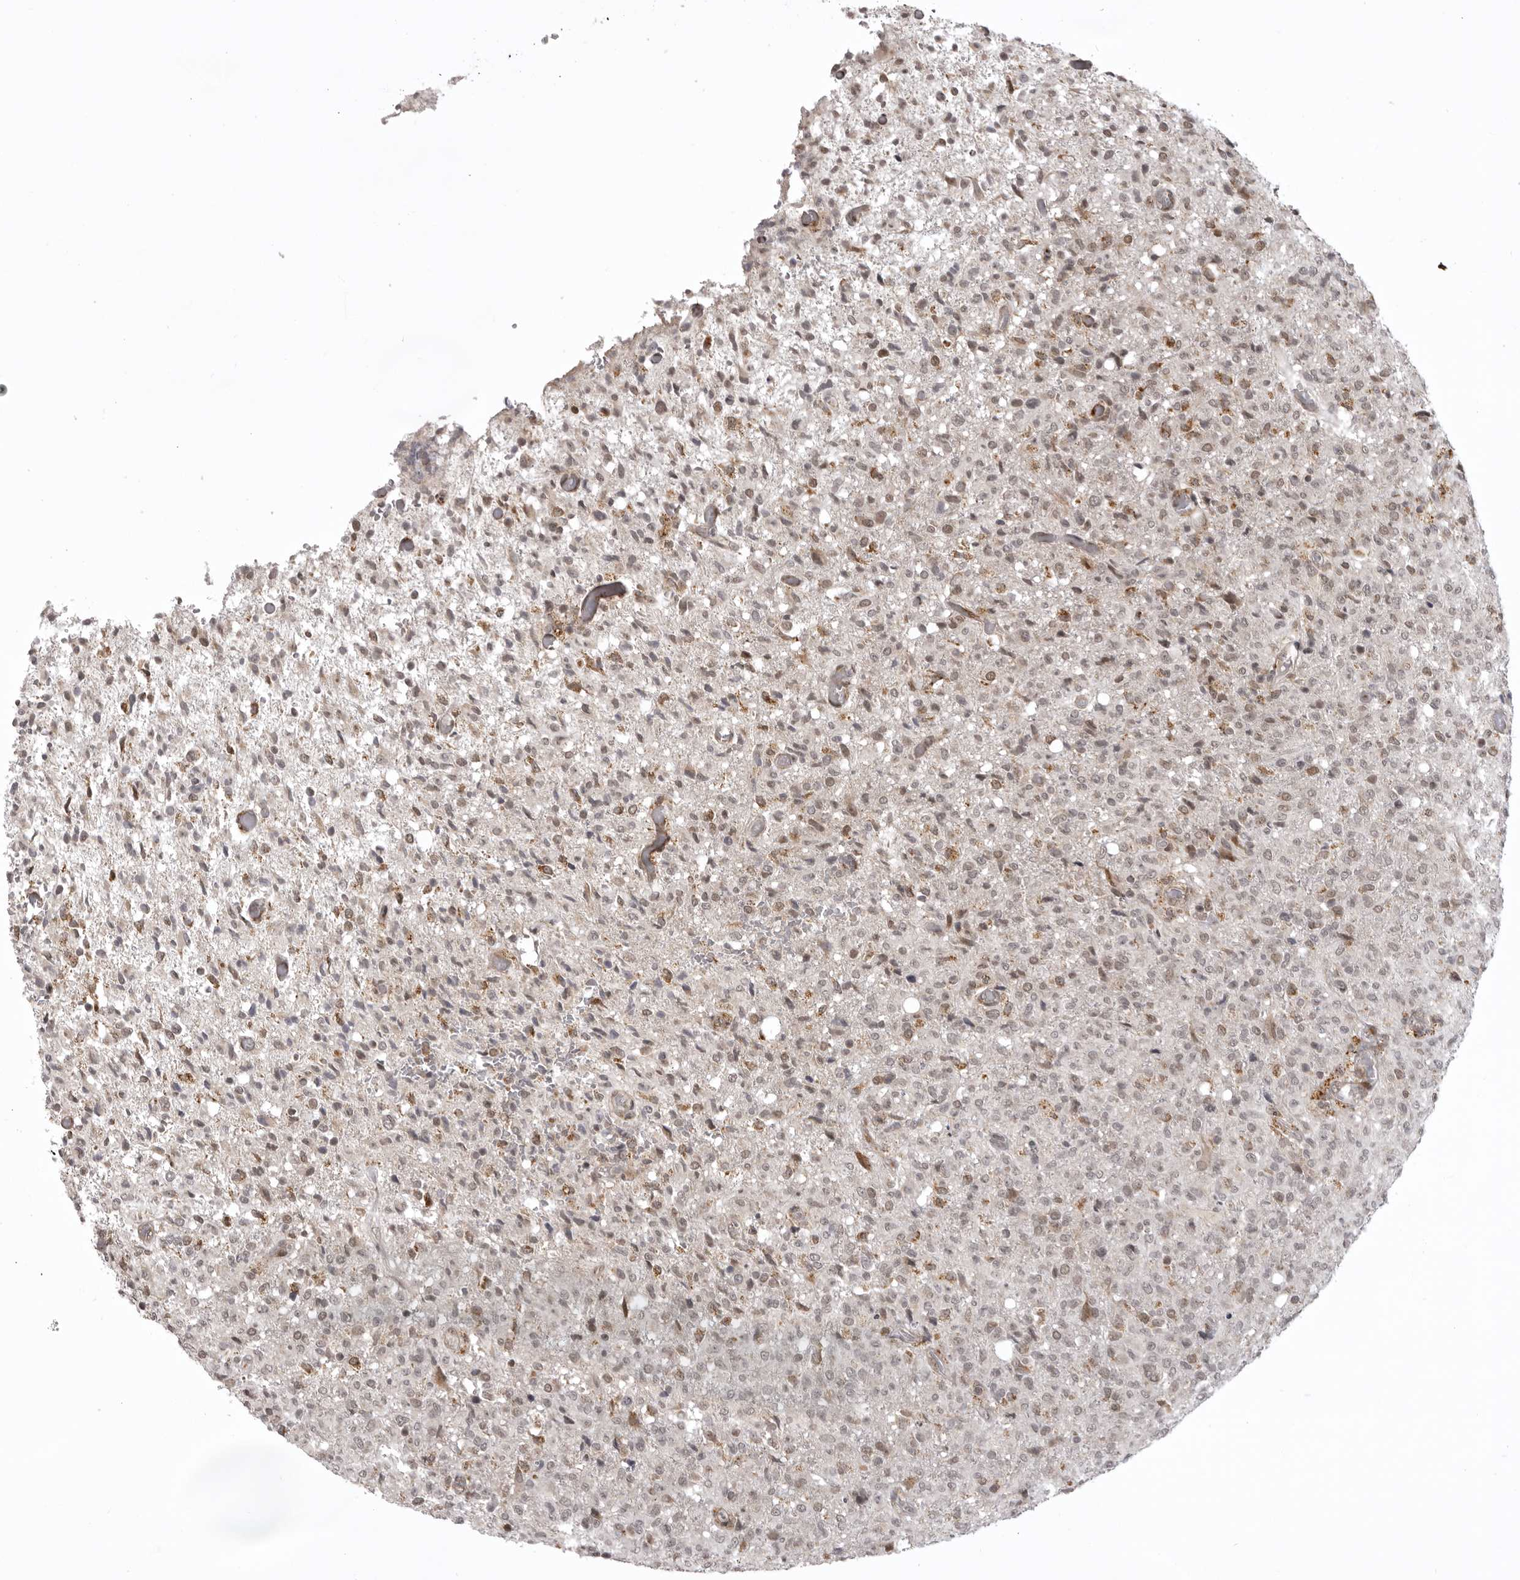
{"staining": {"intensity": "weak", "quantity": "25%-75%", "location": "nuclear"}, "tissue": "glioma", "cell_type": "Tumor cells", "image_type": "cancer", "snomed": [{"axis": "morphology", "description": "Glioma, malignant, High grade"}, {"axis": "topography", "description": "Brain"}], "caption": "Weak nuclear positivity is present in about 25%-75% of tumor cells in glioma.", "gene": "C1orf109", "patient": {"sex": "female", "age": 57}}